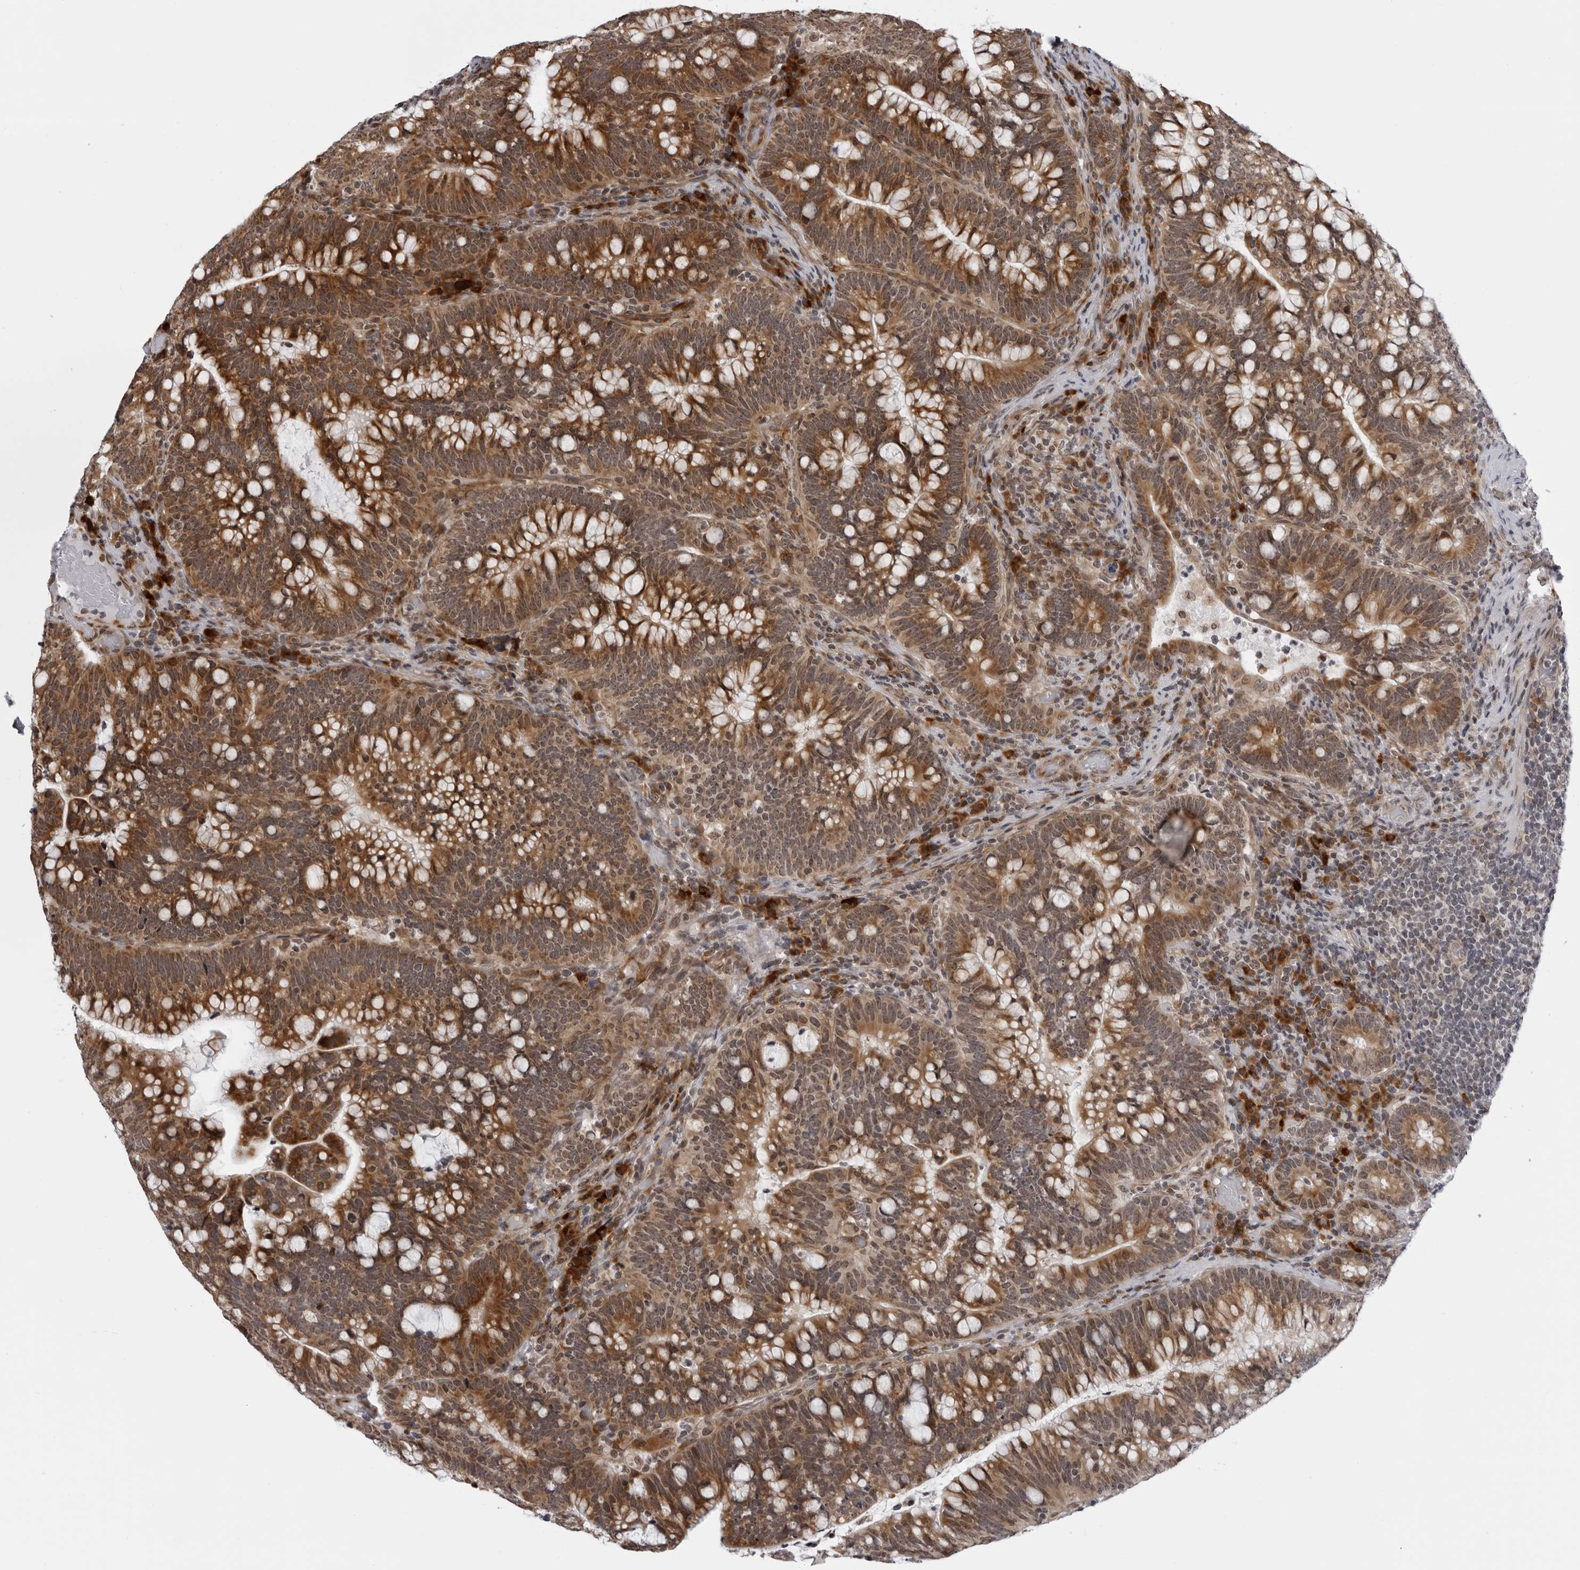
{"staining": {"intensity": "strong", "quantity": ">75%", "location": "cytoplasmic/membranous"}, "tissue": "colorectal cancer", "cell_type": "Tumor cells", "image_type": "cancer", "snomed": [{"axis": "morphology", "description": "Adenocarcinoma, NOS"}, {"axis": "topography", "description": "Colon"}], "caption": "Immunohistochemical staining of colorectal adenocarcinoma reveals high levels of strong cytoplasmic/membranous protein expression in approximately >75% of tumor cells.", "gene": "GCSAML", "patient": {"sex": "female", "age": 66}}